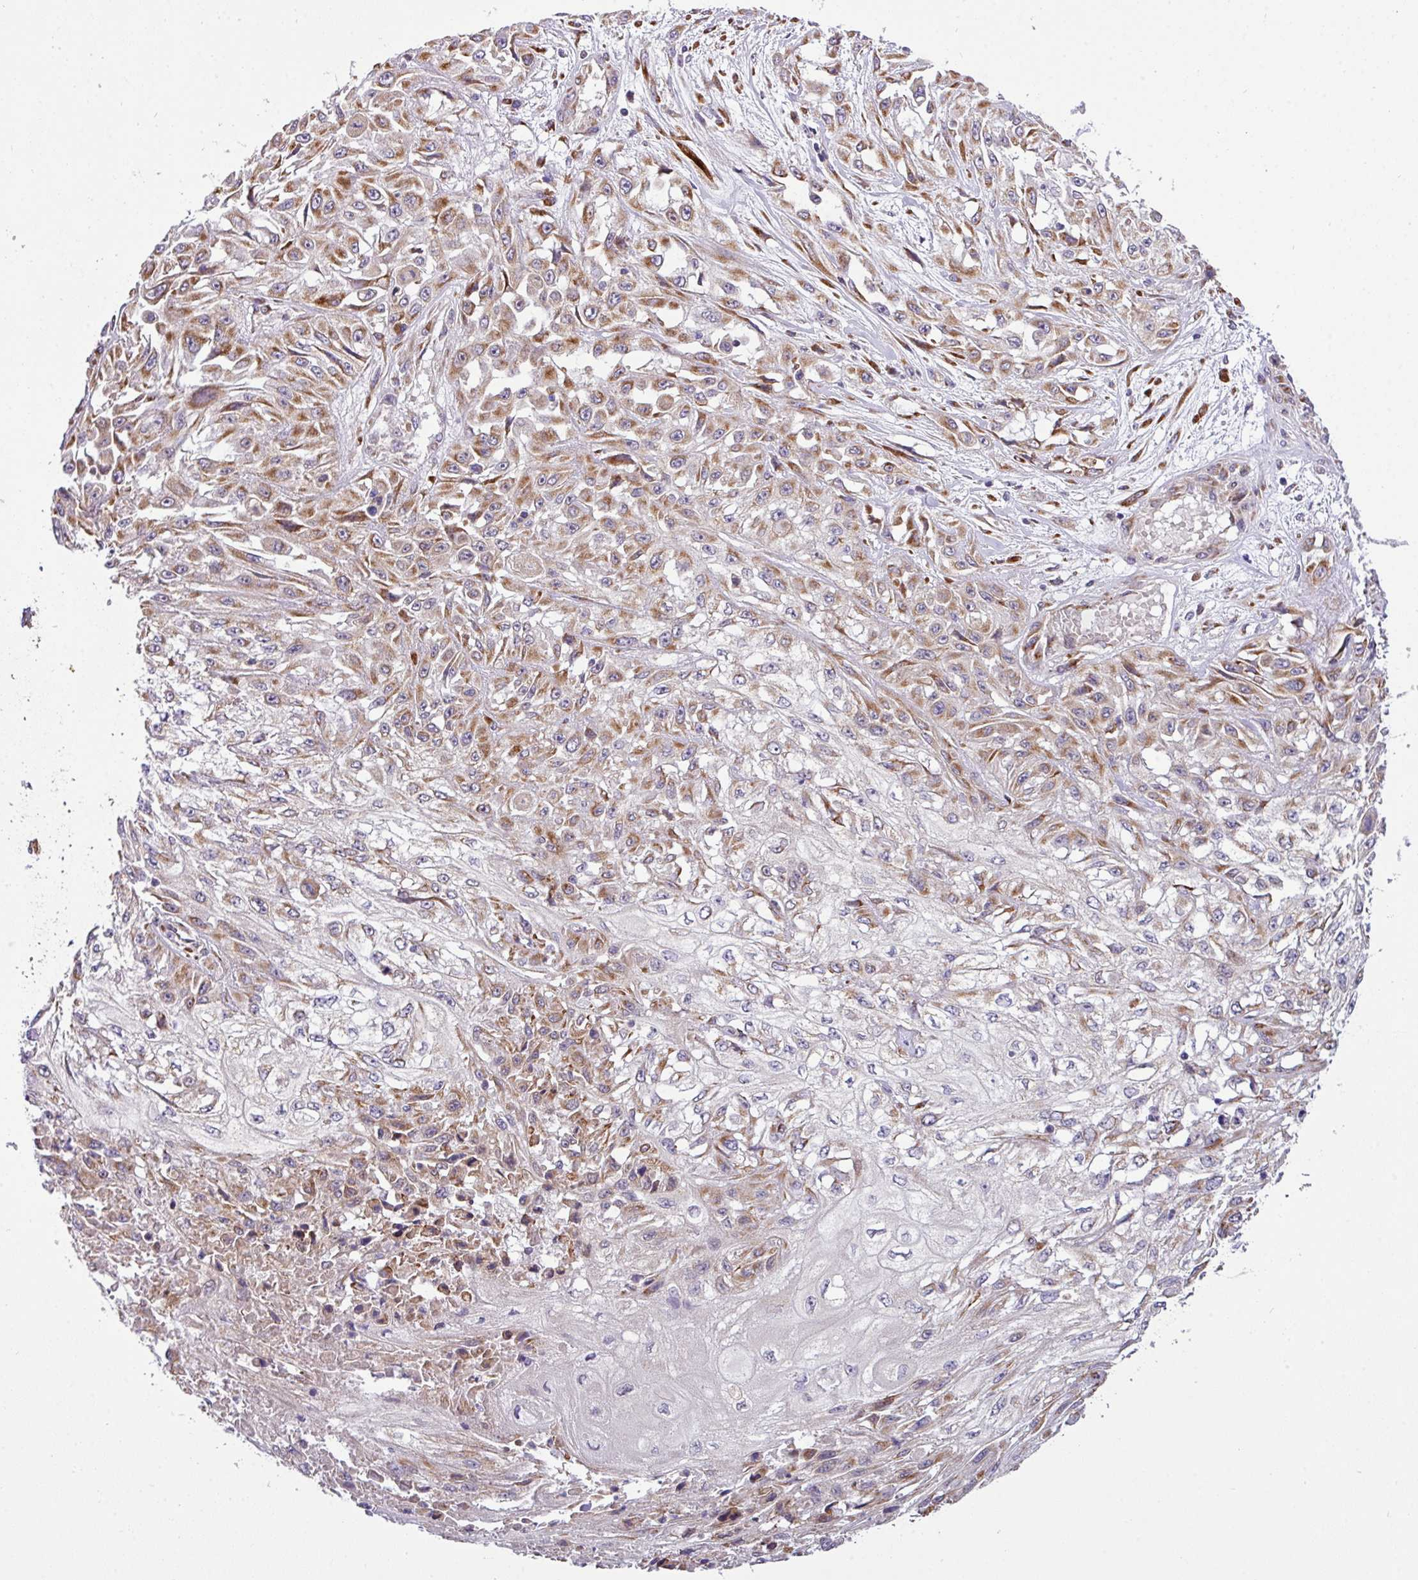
{"staining": {"intensity": "moderate", "quantity": ">75%", "location": "cytoplasmic/membranous"}, "tissue": "skin cancer", "cell_type": "Tumor cells", "image_type": "cancer", "snomed": [{"axis": "morphology", "description": "Squamous cell carcinoma, NOS"}, {"axis": "morphology", "description": "Squamous cell carcinoma, metastatic, NOS"}, {"axis": "topography", "description": "Skin"}, {"axis": "topography", "description": "Lymph node"}], "caption": "Immunohistochemical staining of human skin cancer (metastatic squamous cell carcinoma) displays medium levels of moderate cytoplasmic/membranous protein staining in about >75% of tumor cells. Nuclei are stained in blue.", "gene": "TM2D2", "patient": {"sex": "male", "age": 75}}